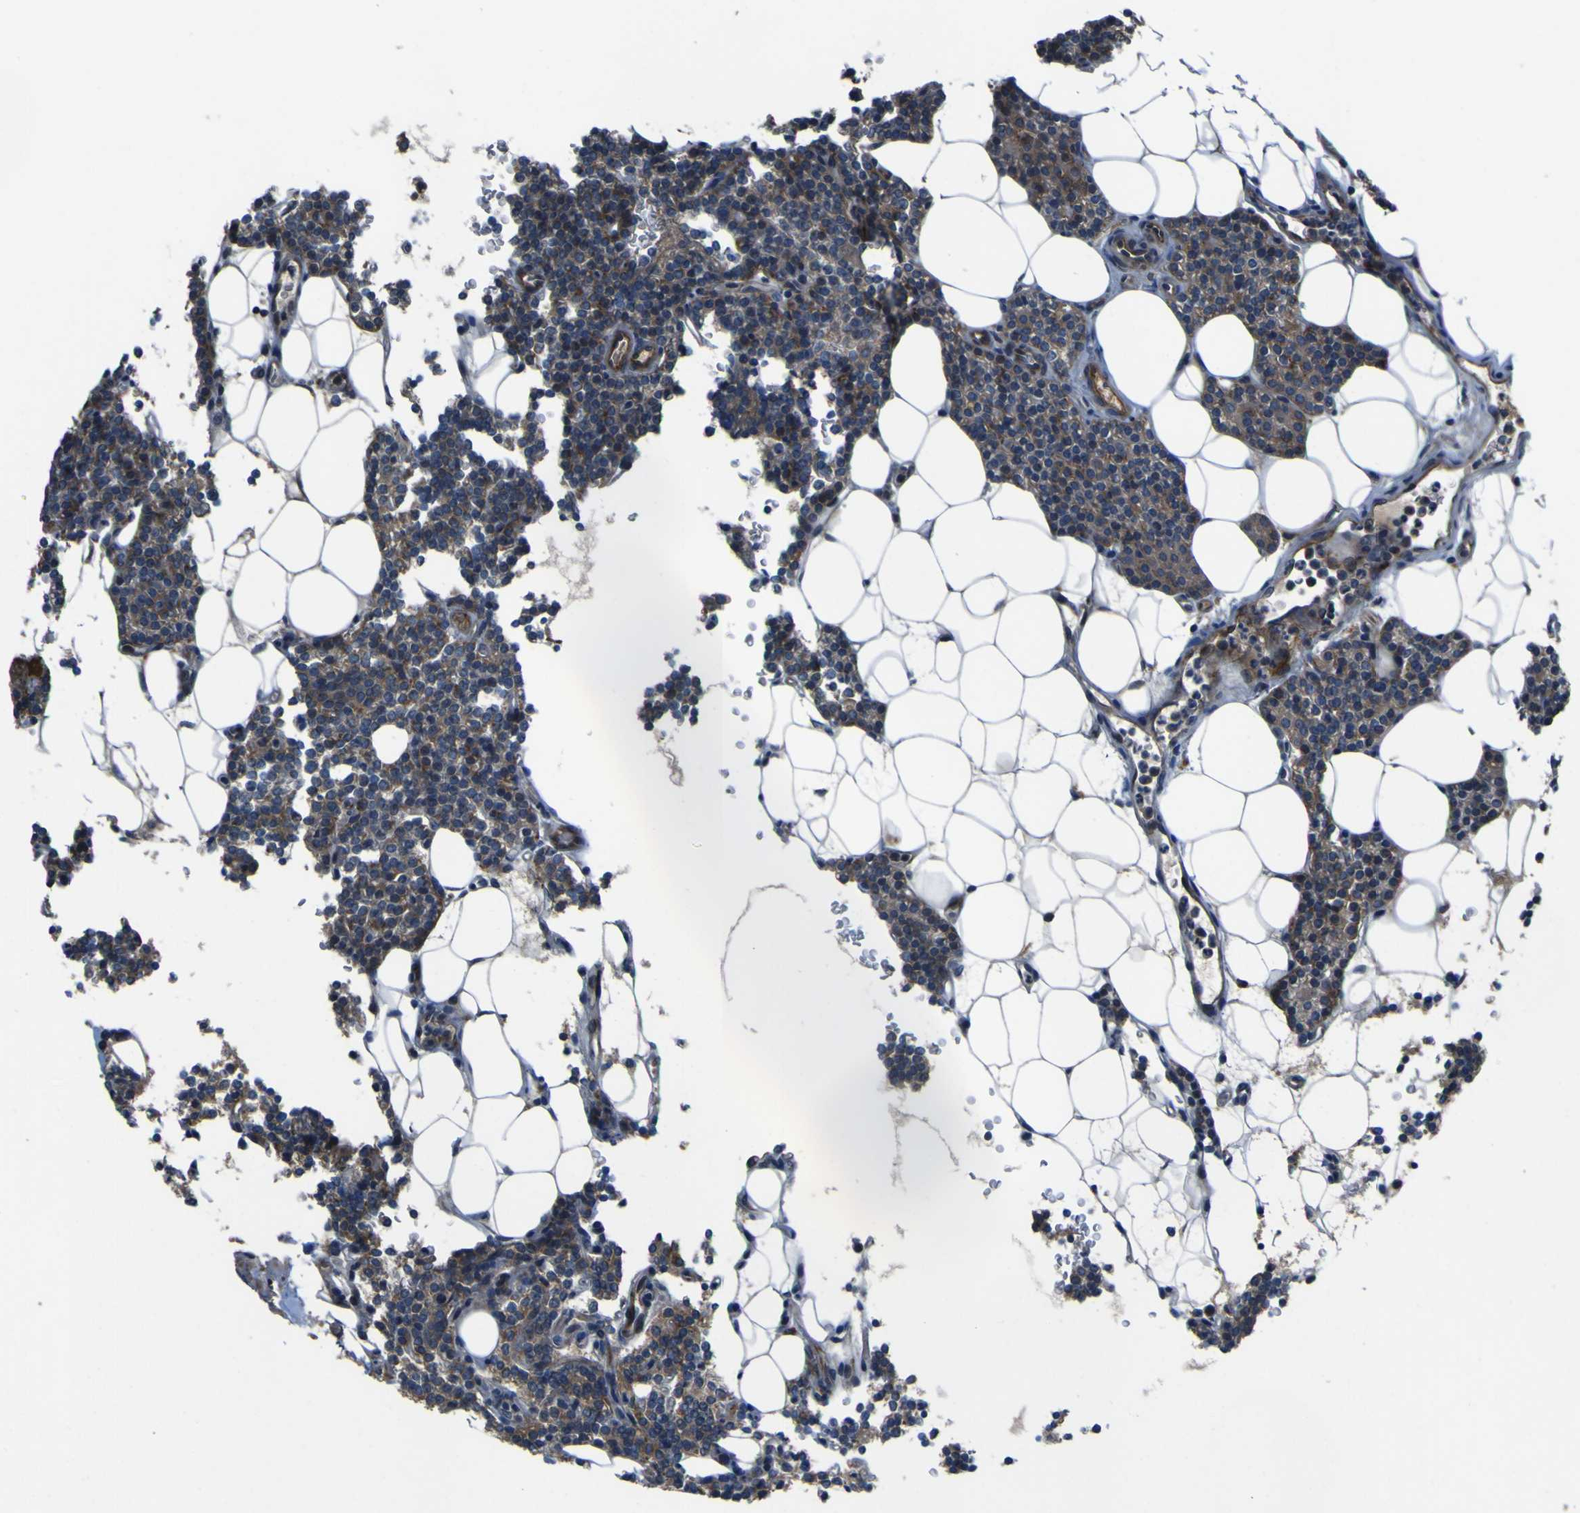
{"staining": {"intensity": "moderate", "quantity": ">75%", "location": "cytoplasmic/membranous"}, "tissue": "parathyroid gland", "cell_type": "Glandular cells", "image_type": "normal", "snomed": [{"axis": "morphology", "description": "Normal tissue, NOS"}, {"axis": "morphology", "description": "Adenoma, NOS"}, {"axis": "topography", "description": "Parathyroid gland"}], "caption": "Immunohistochemistry (IHC) of unremarkable parathyroid gland shows medium levels of moderate cytoplasmic/membranous positivity in about >75% of glandular cells.", "gene": "GPLD1", "patient": {"sex": "female", "age": 51}}